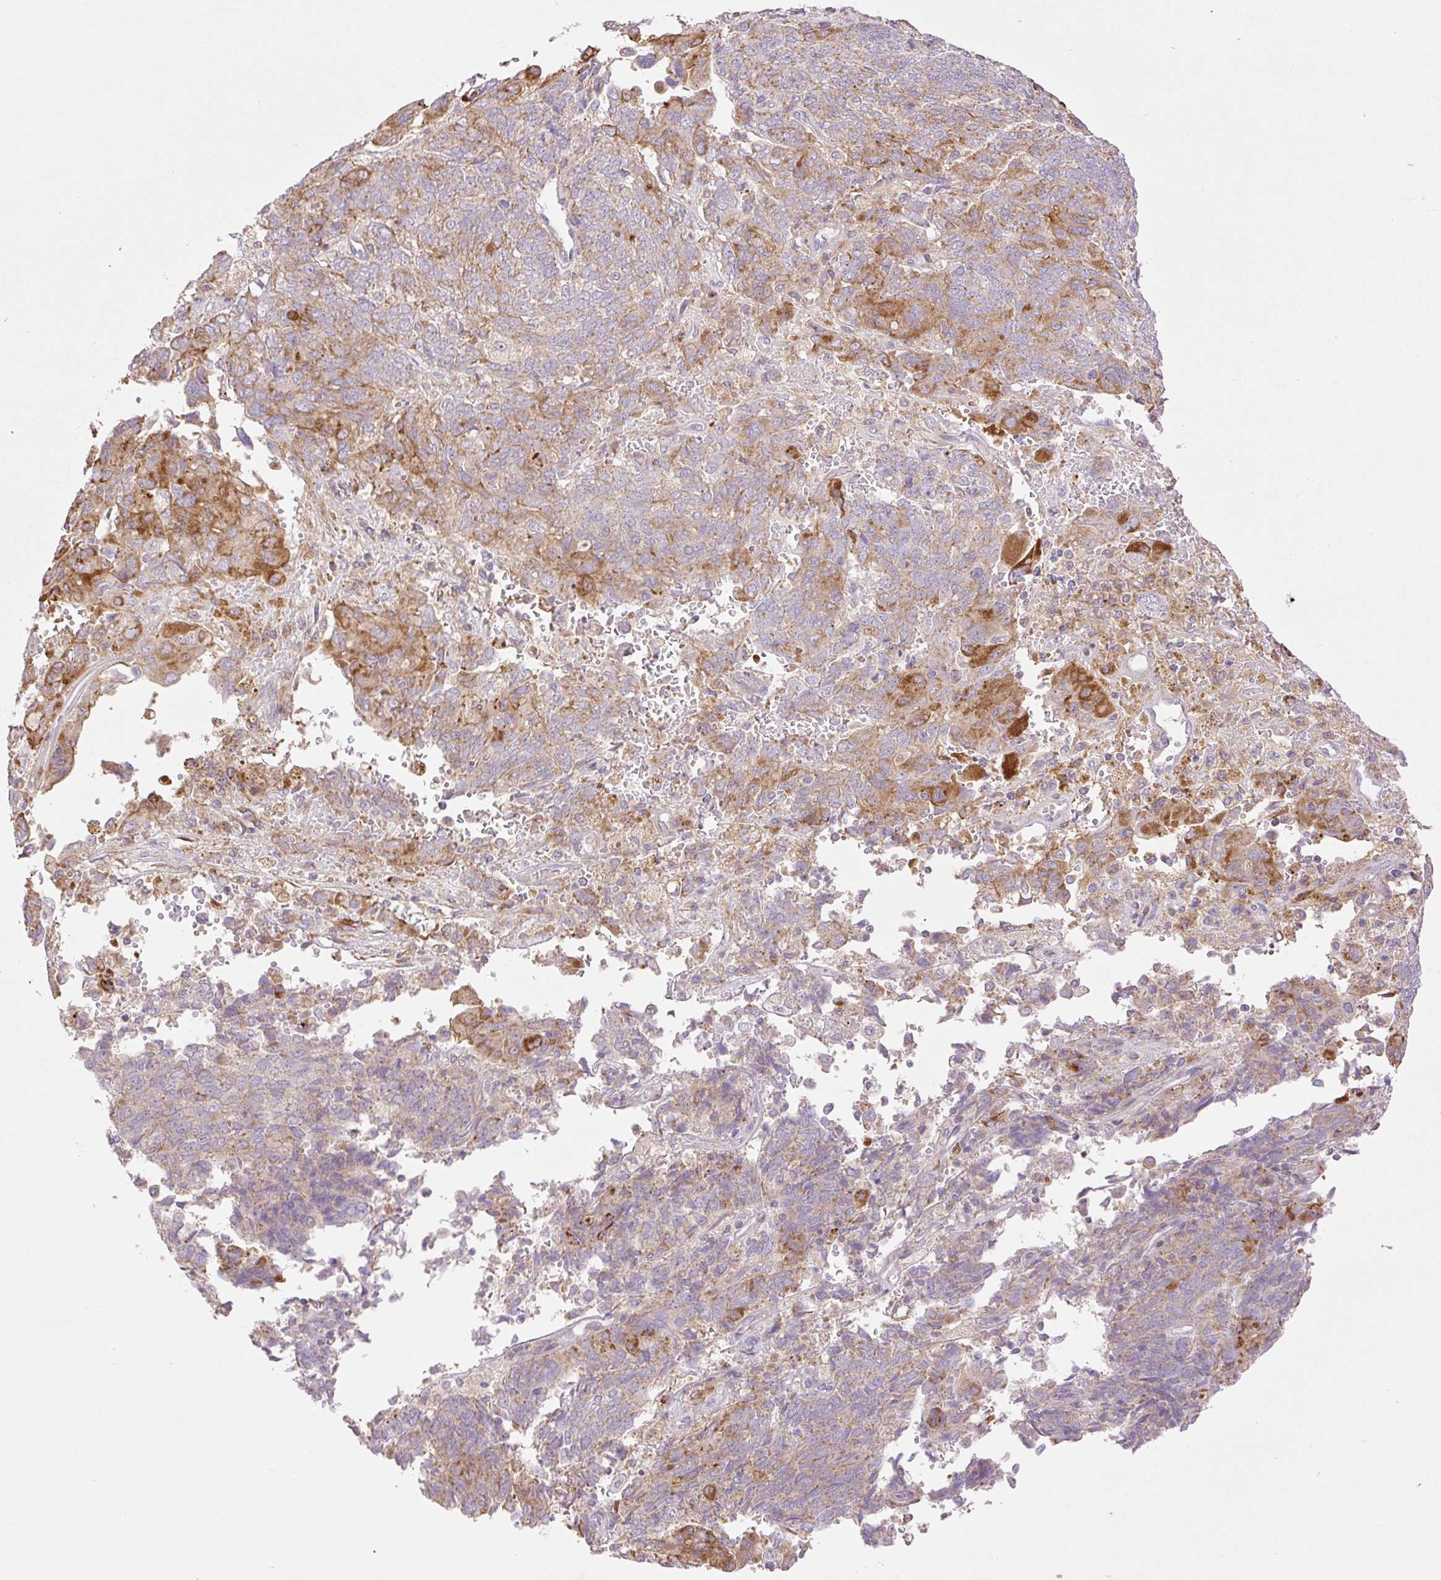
{"staining": {"intensity": "moderate", "quantity": "25%-75%", "location": "cytoplasmic/membranous"}, "tissue": "endometrial cancer", "cell_type": "Tumor cells", "image_type": "cancer", "snomed": [{"axis": "morphology", "description": "Adenocarcinoma, NOS"}, {"axis": "topography", "description": "Endometrium"}], "caption": "Protein staining of endometrial adenocarcinoma tissue reveals moderate cytoplasmic/membranous staining in about 25%-75% of tumor cells.", "gene": "VPS25", "patient": {"sex": "female", "age": 80}}